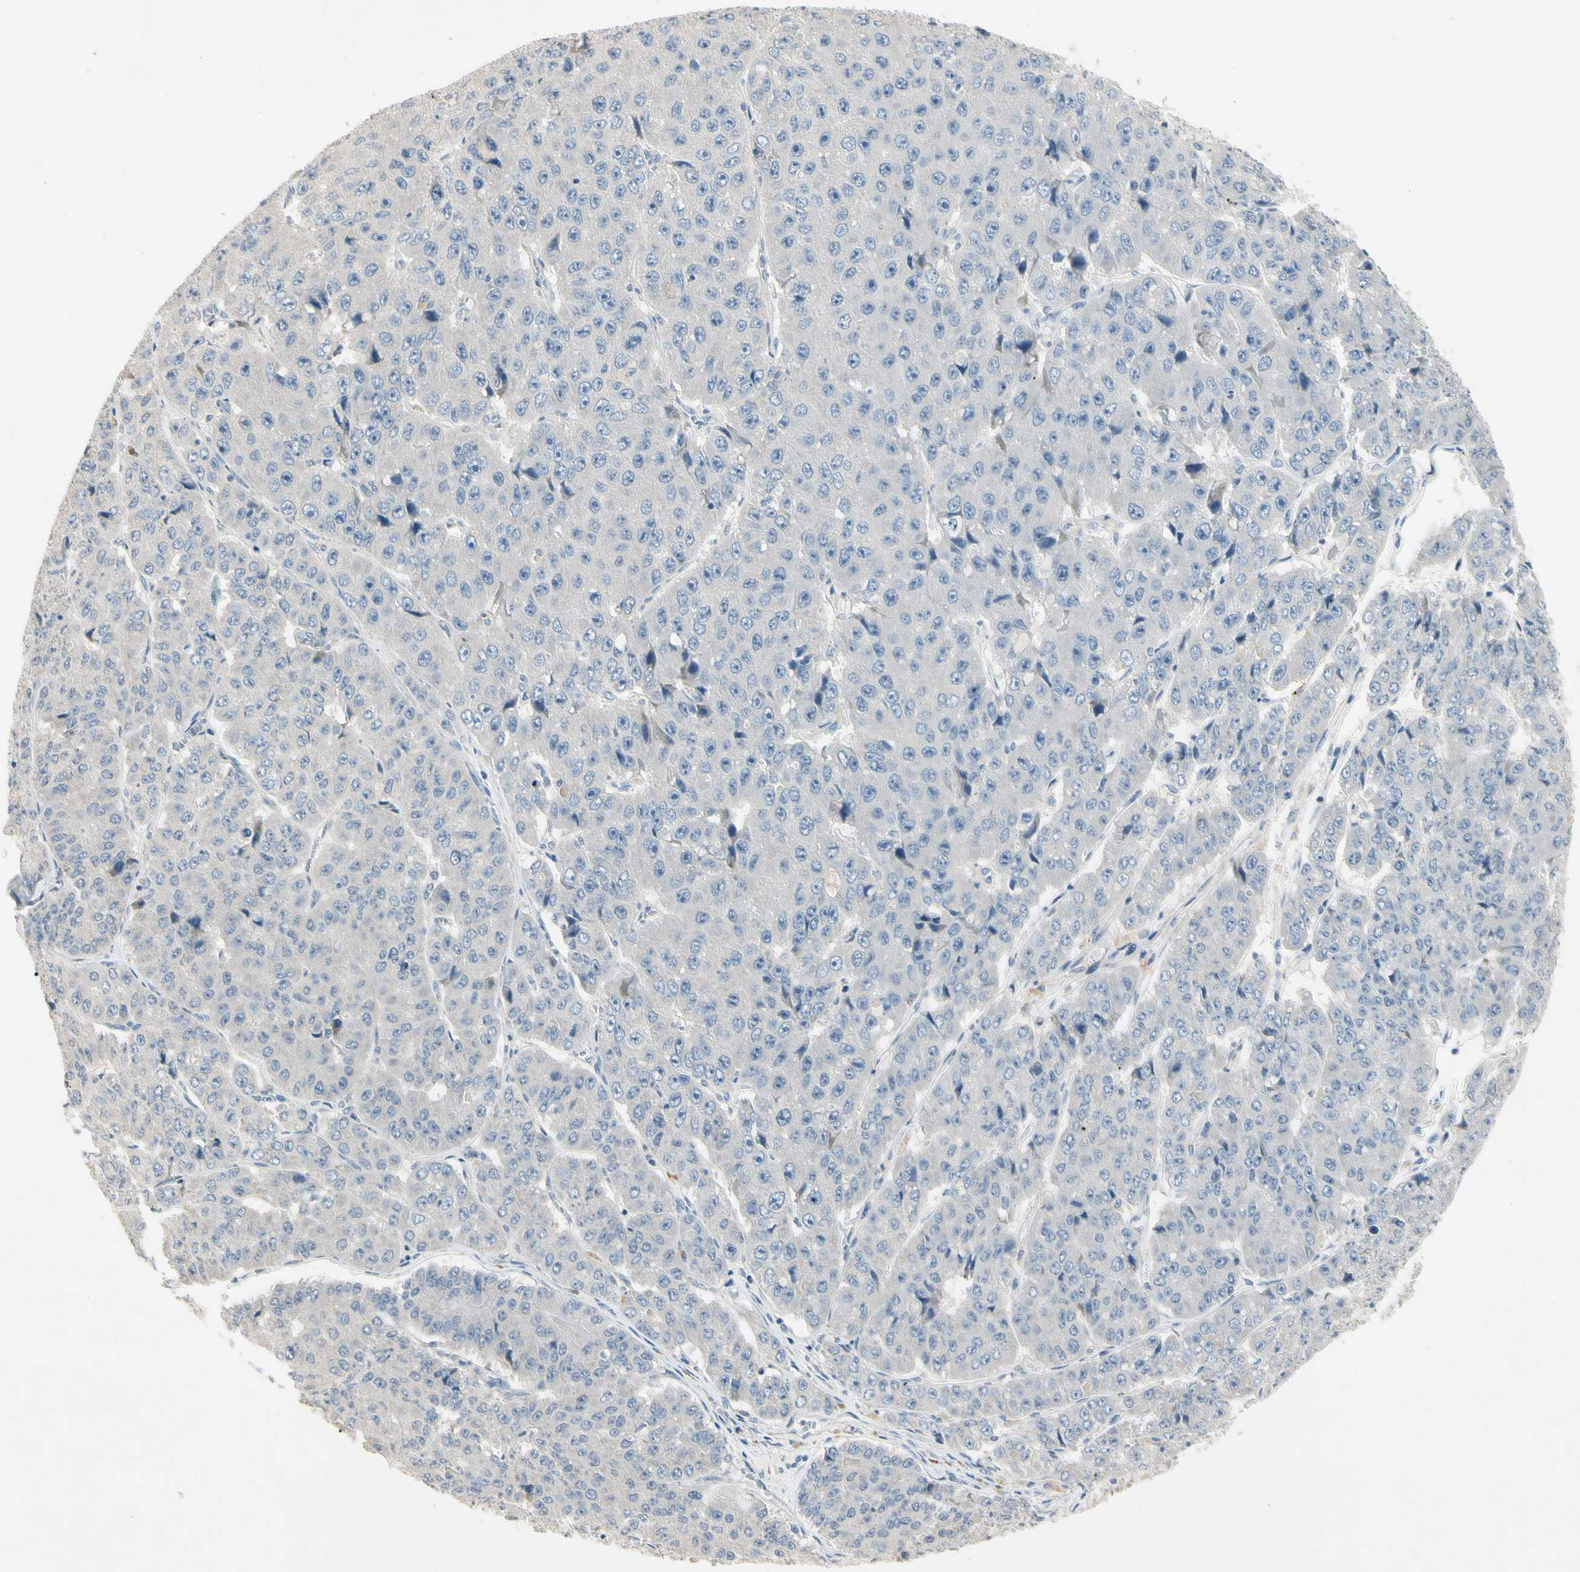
{"staining": {"intensity": "negative", "quantity": "none", "location": "none"}, "tissue": "pancreatic cancer", "cell_type": "Tumor cells", "image_type": "cancer", "snomed": [{"axis": "morphology", "description": "Adenocarcinoma, NOS"}, {"axis": "topography", "description": "Pancreas"}], "caption": "Tumor cells show no significant protein expression in pancreatic cancer.", "gene": "PRSS21", "patient": {"sex": "male", "age": 50}}